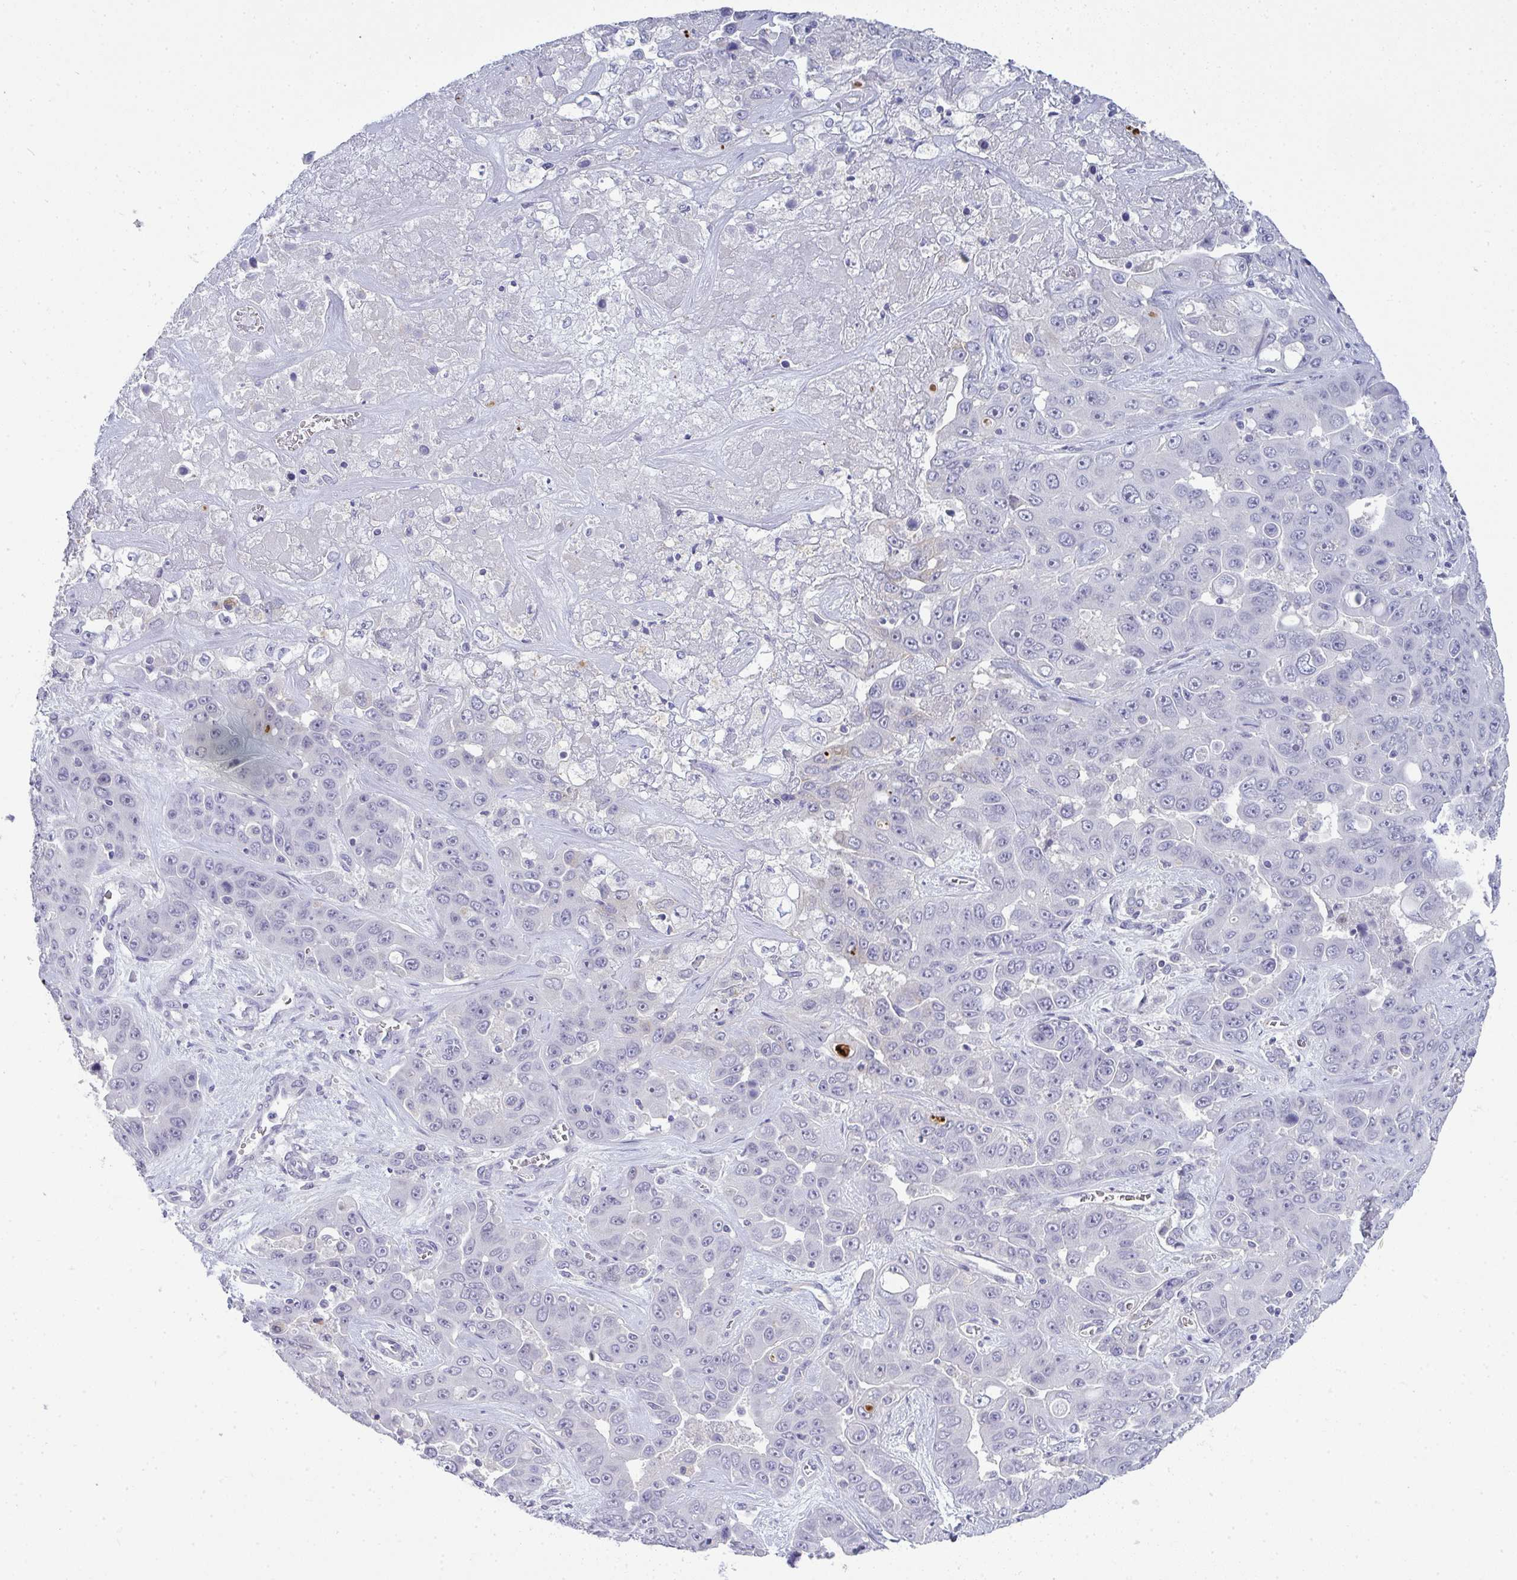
{"staining": {"intensity": "negative", "quantity": "none", "location": "none"}, "tissue": "liver cancer", "cell_type": "Tumor cells", "image_type": "cancer", "snomed": [{"axis": "morphology", "description": "Cholangiocarcinoma"}, {"axis": "topography", "description": "Liver"}], "caption": "High magnification brightfield microscopy of cholangiocarcinoma (liver) stained with DAB (brown) and counterstained with hematoxylin (blue): tumor cells show no significant expression.", "gene": "TMEM82", "patient": {"sex": "female", "age": 52}}